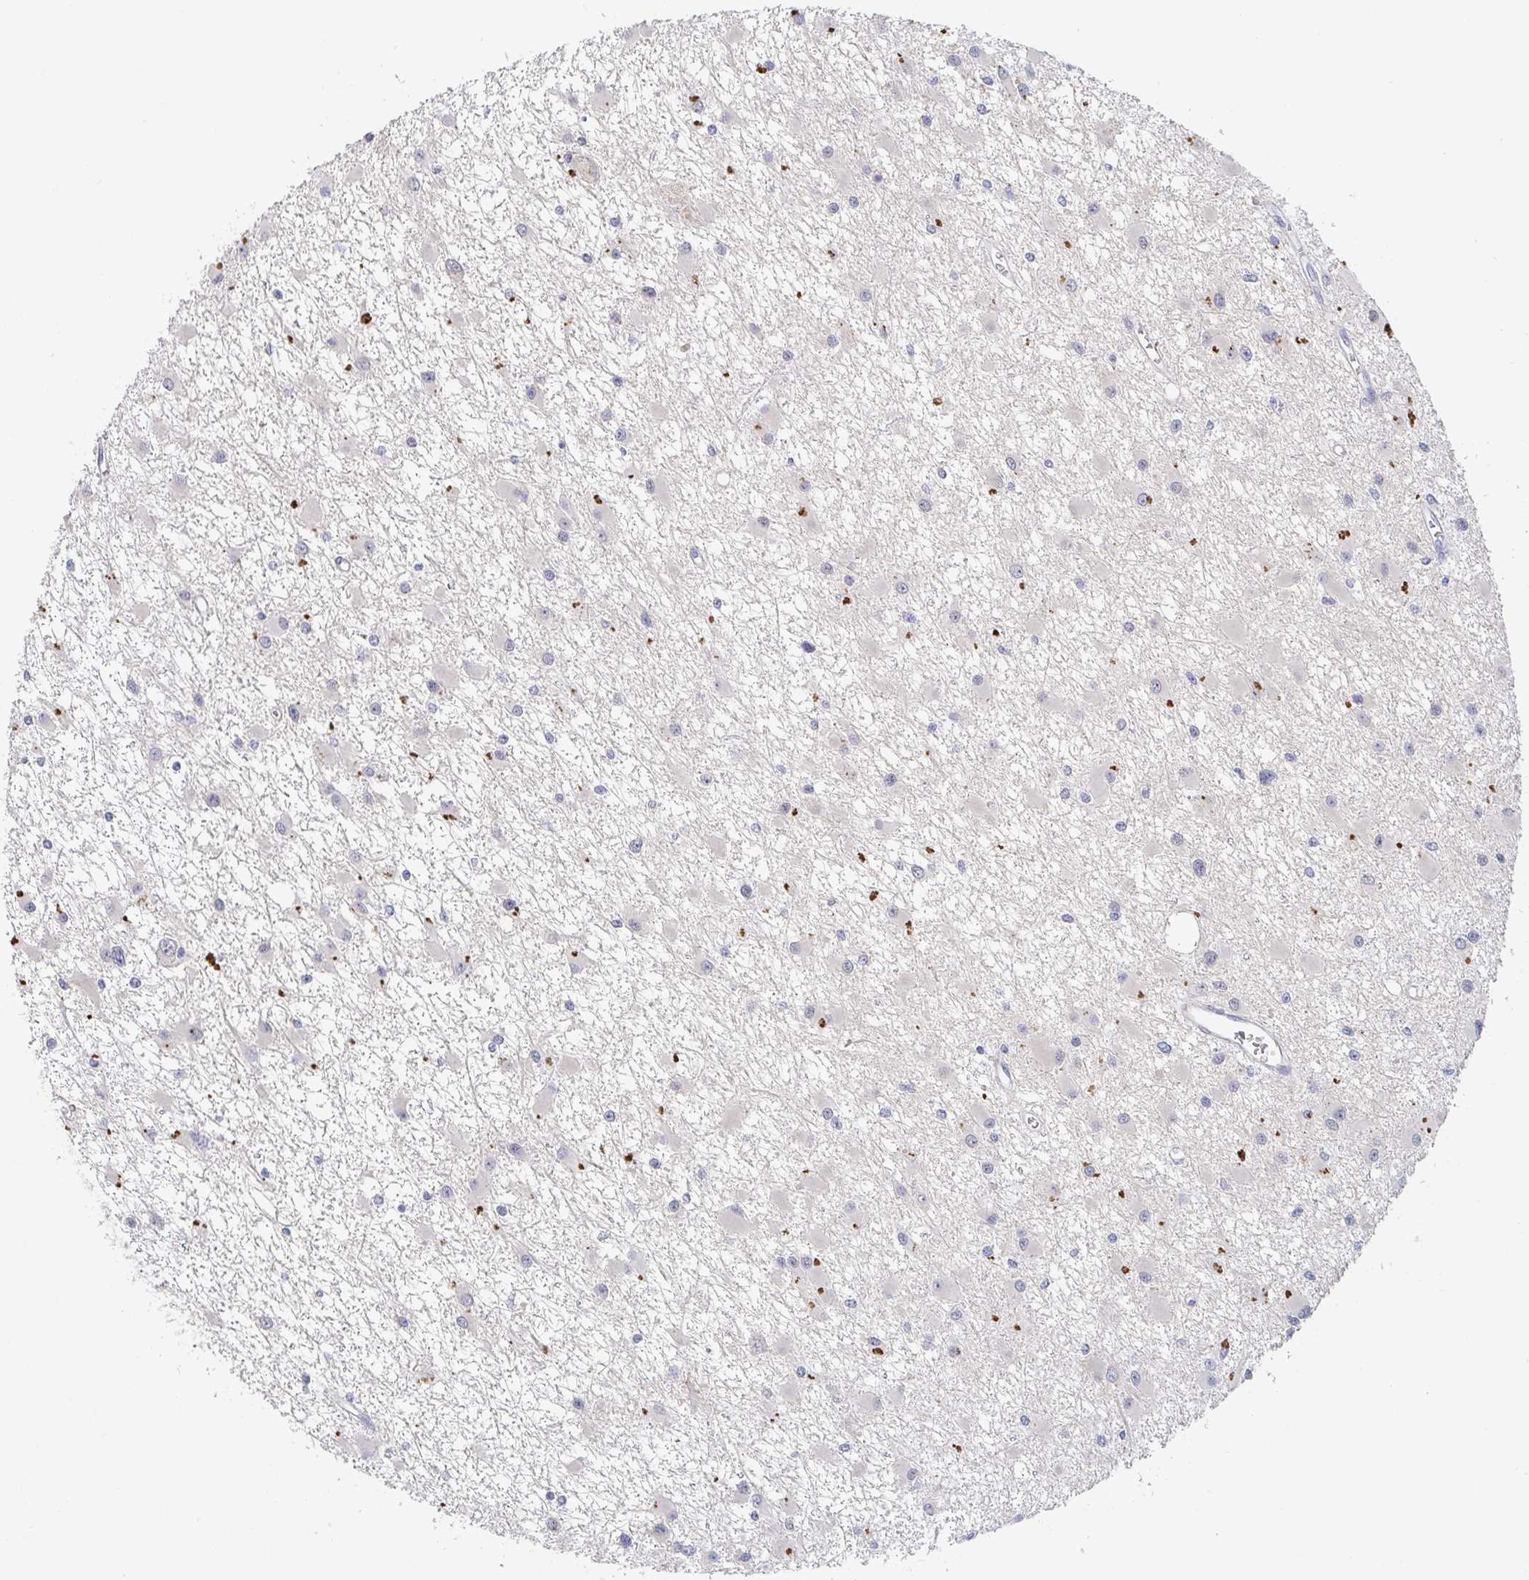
{"staining": {"intensity": "negative", "quantity": "none", "location": "none"}, "tissue": "glioma", "cell_type": "Tumor cells", "image_type": "cancer", "snomed": [{"axis": "morphology", "description": "Glioma, malignant, High grade"}, {"axis": "topography", "description": "Brain"}], "caption": "Tumor cells show no significant staining in glioma.", "gene": "ZNF430", "patient": {"sex": "male", "age": 54}}